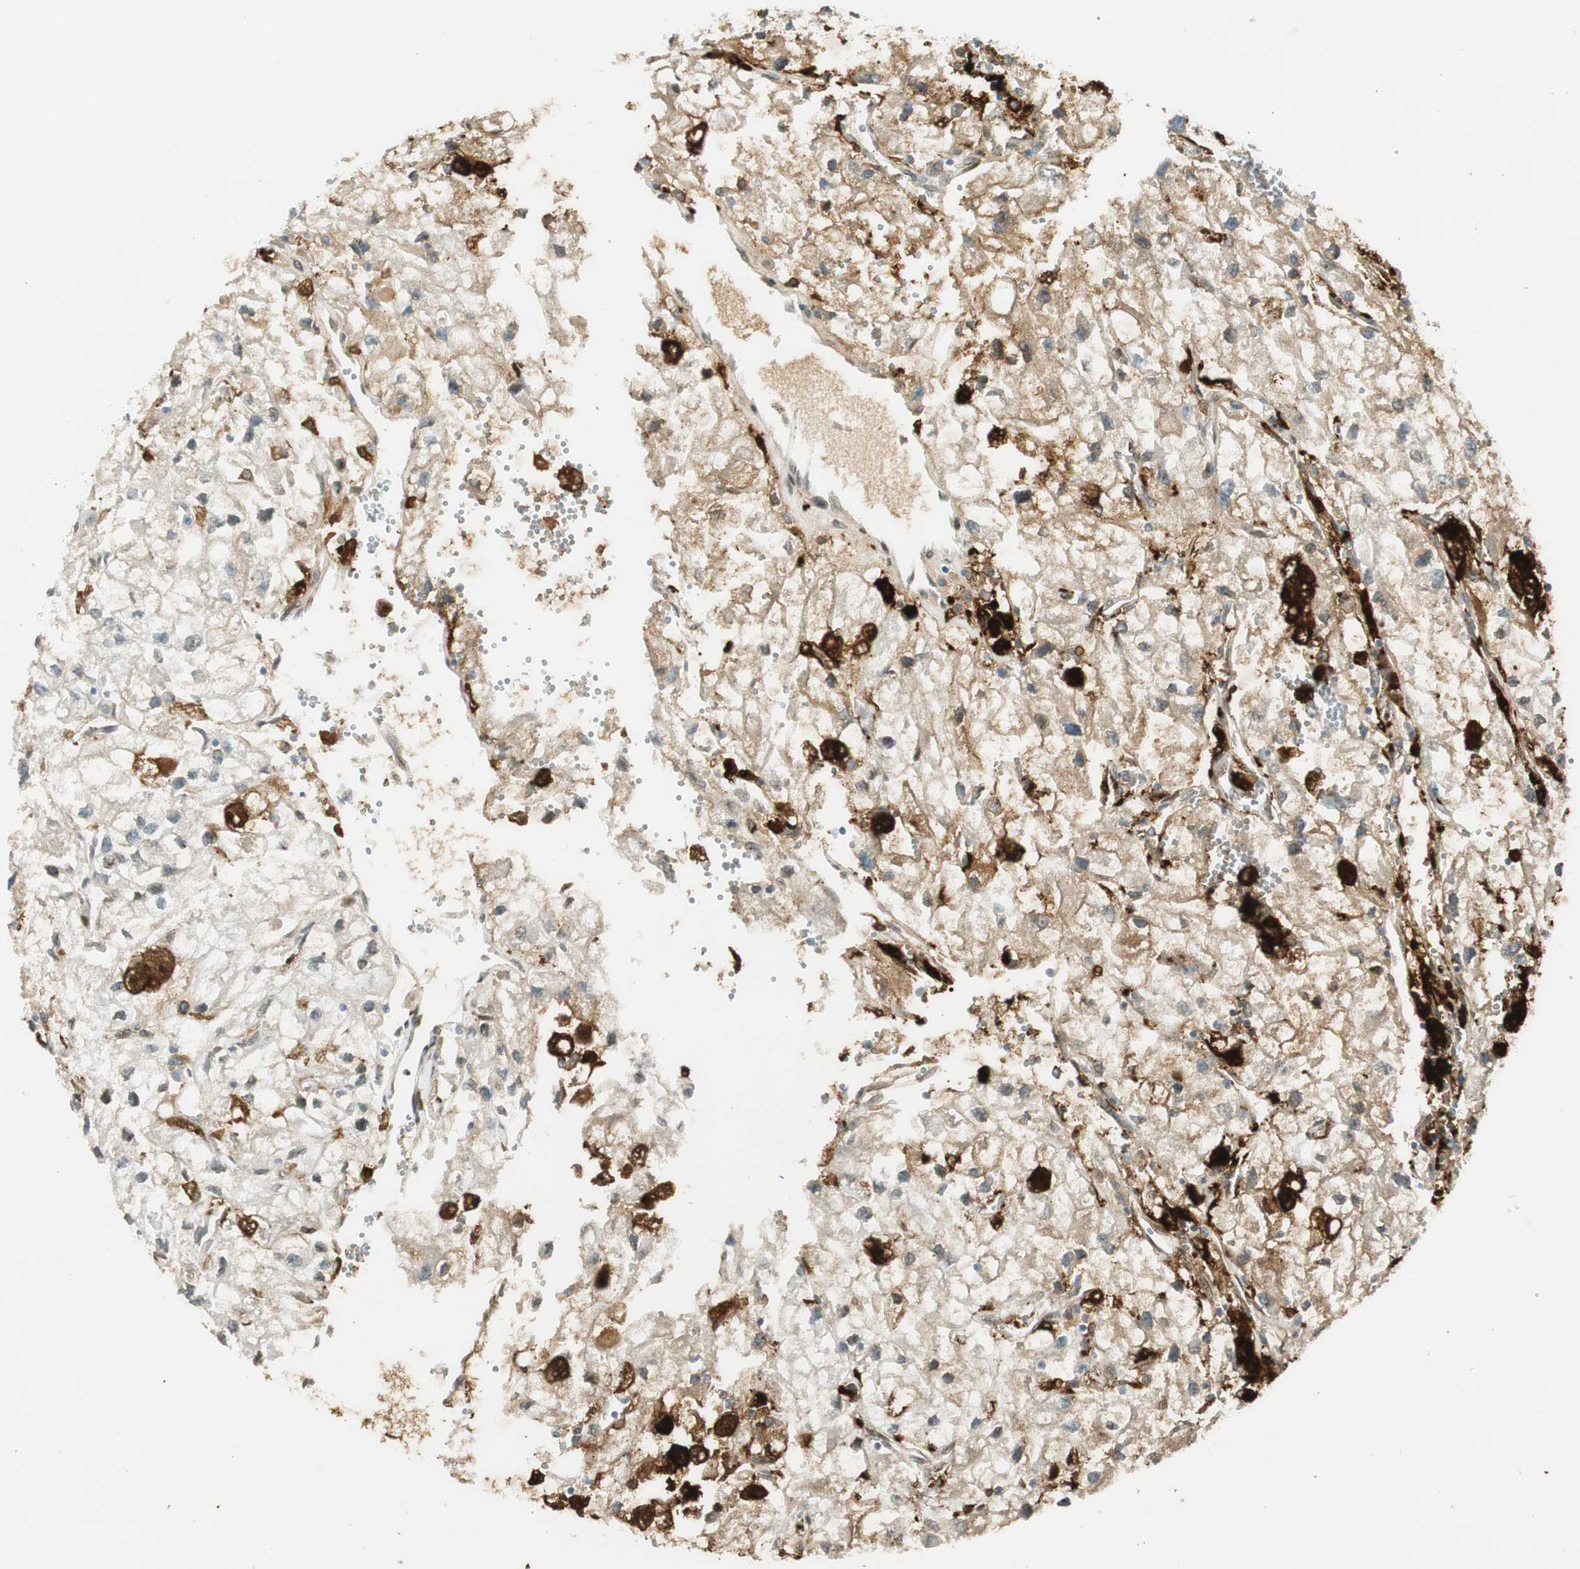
{"staining": {"intensity": "weak", "quantity": ">75%", "location": "cytoplasmic/membranous"}, "tissue": "renal cancer", "cell_type": "Tumor cells", "image_type": "cancer", "snomed": [{"axis": "morphology", "description": "Adenocarcinoma, NOS"}, {"axis": "topography", "description": "Kidney"}], "caption": "Immunohistochemical staining of renal cancer (adenocarcinoma) exhibits weak cytoplasmic/membranous protein staining in about >75% of tumor cells. (Stains: DAB (3,3'-diaminobenzidine) in brown, nuclei in blue, Microscopy: brightfield microscopy at high magnification).", "gene": "TMEM260", "patient": {"sex": "female", "age": 70}}